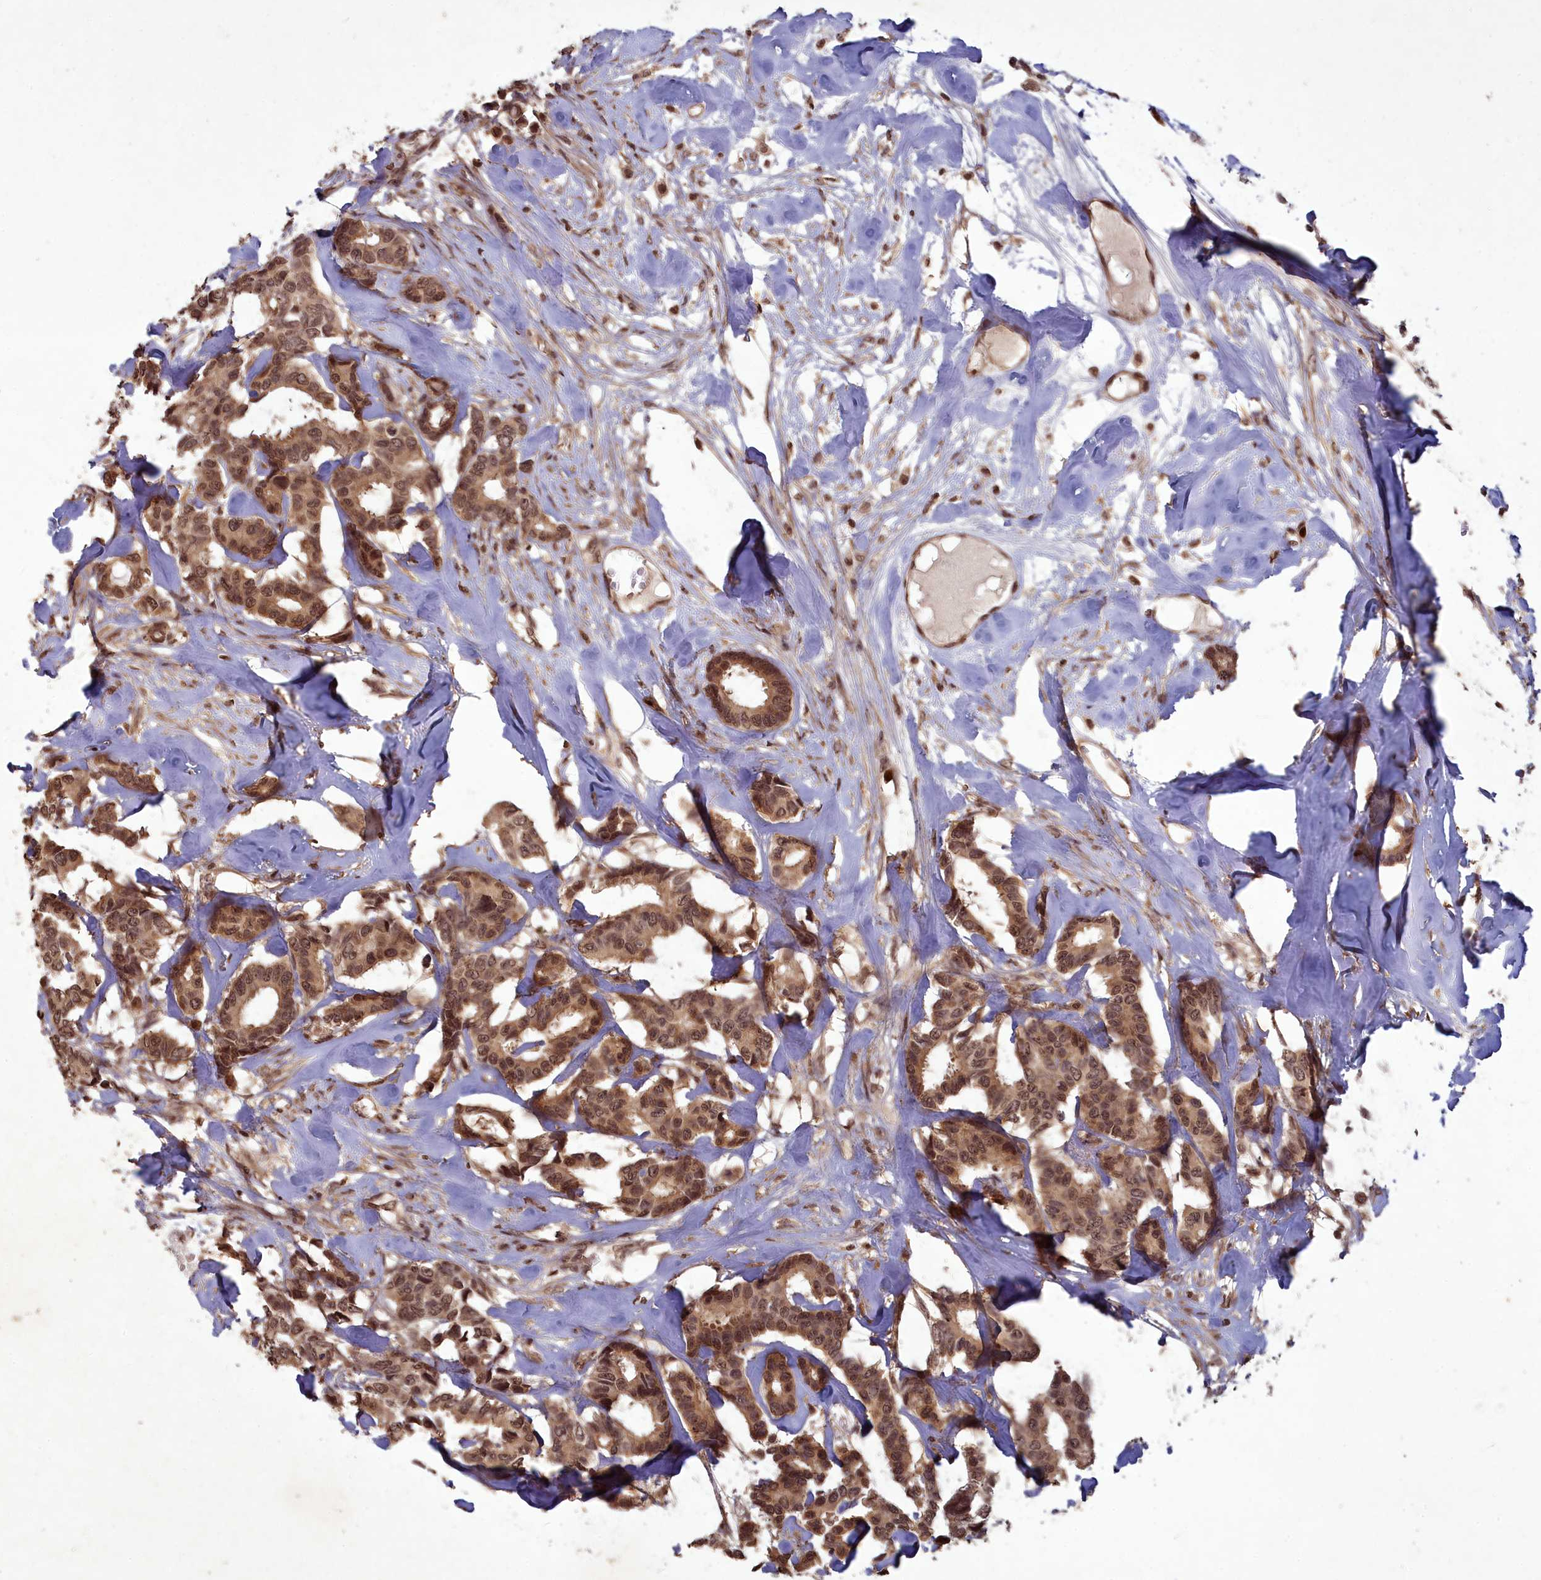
{"staining": {"intensity": "moderate", "quantity": ">75%", "location": "cytoplasmic/membranous,nuclear"}, "tissue": "breast cancer", "cell_type": "Tumor cells", "image_type": "cancer", "snomed": [{"axis": "morphology", "description": "Duct carcinoma"}, {"axis": "topography", "description": "Breast"}], "caption": "Breast cancer stained with a protein marker demonstrates moderate staining in tumor cells.", "gene": "SRMS", "patient": {"sex": "female", "age": 87}}